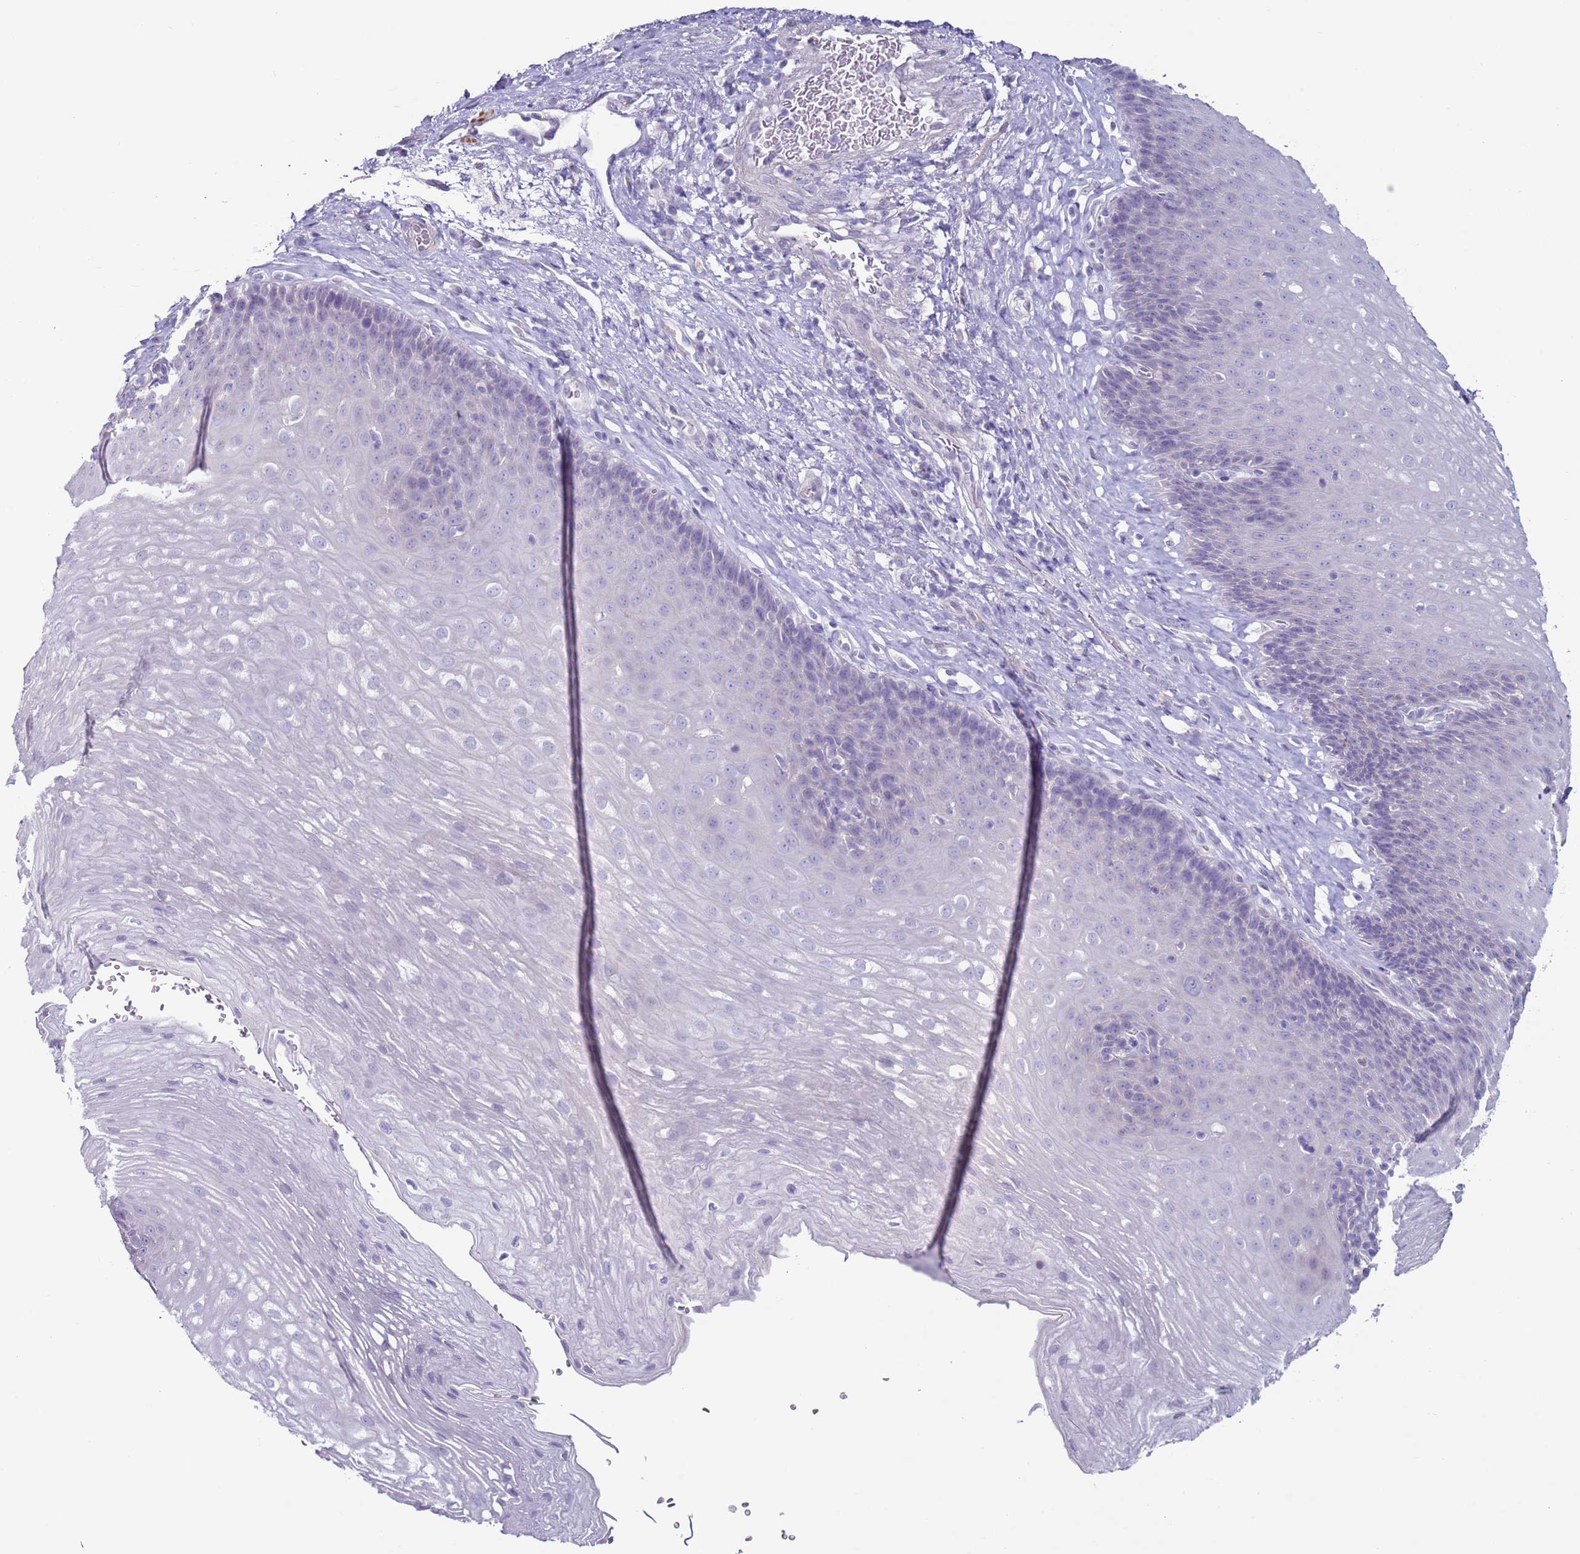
{"staining": {"intensity": "negative", "quantity": "none", "location": "none"}, "tissue": "esophagus", "cell_type": "Squamous epithelial cells", "image_type": "normal", "snomed": [{"axis": "morphology", "description": "Normal tissue, NOS"}, {"axis": "topography", "description": "Esophagus"}], "caption": "This is an immunohistochemistry (IHC) photomicrograph of normal esophagus. There is no staining in squamous epithelial cells.", "gene": "NPAP1", "patient": {"sex": "female", "age": 66}}